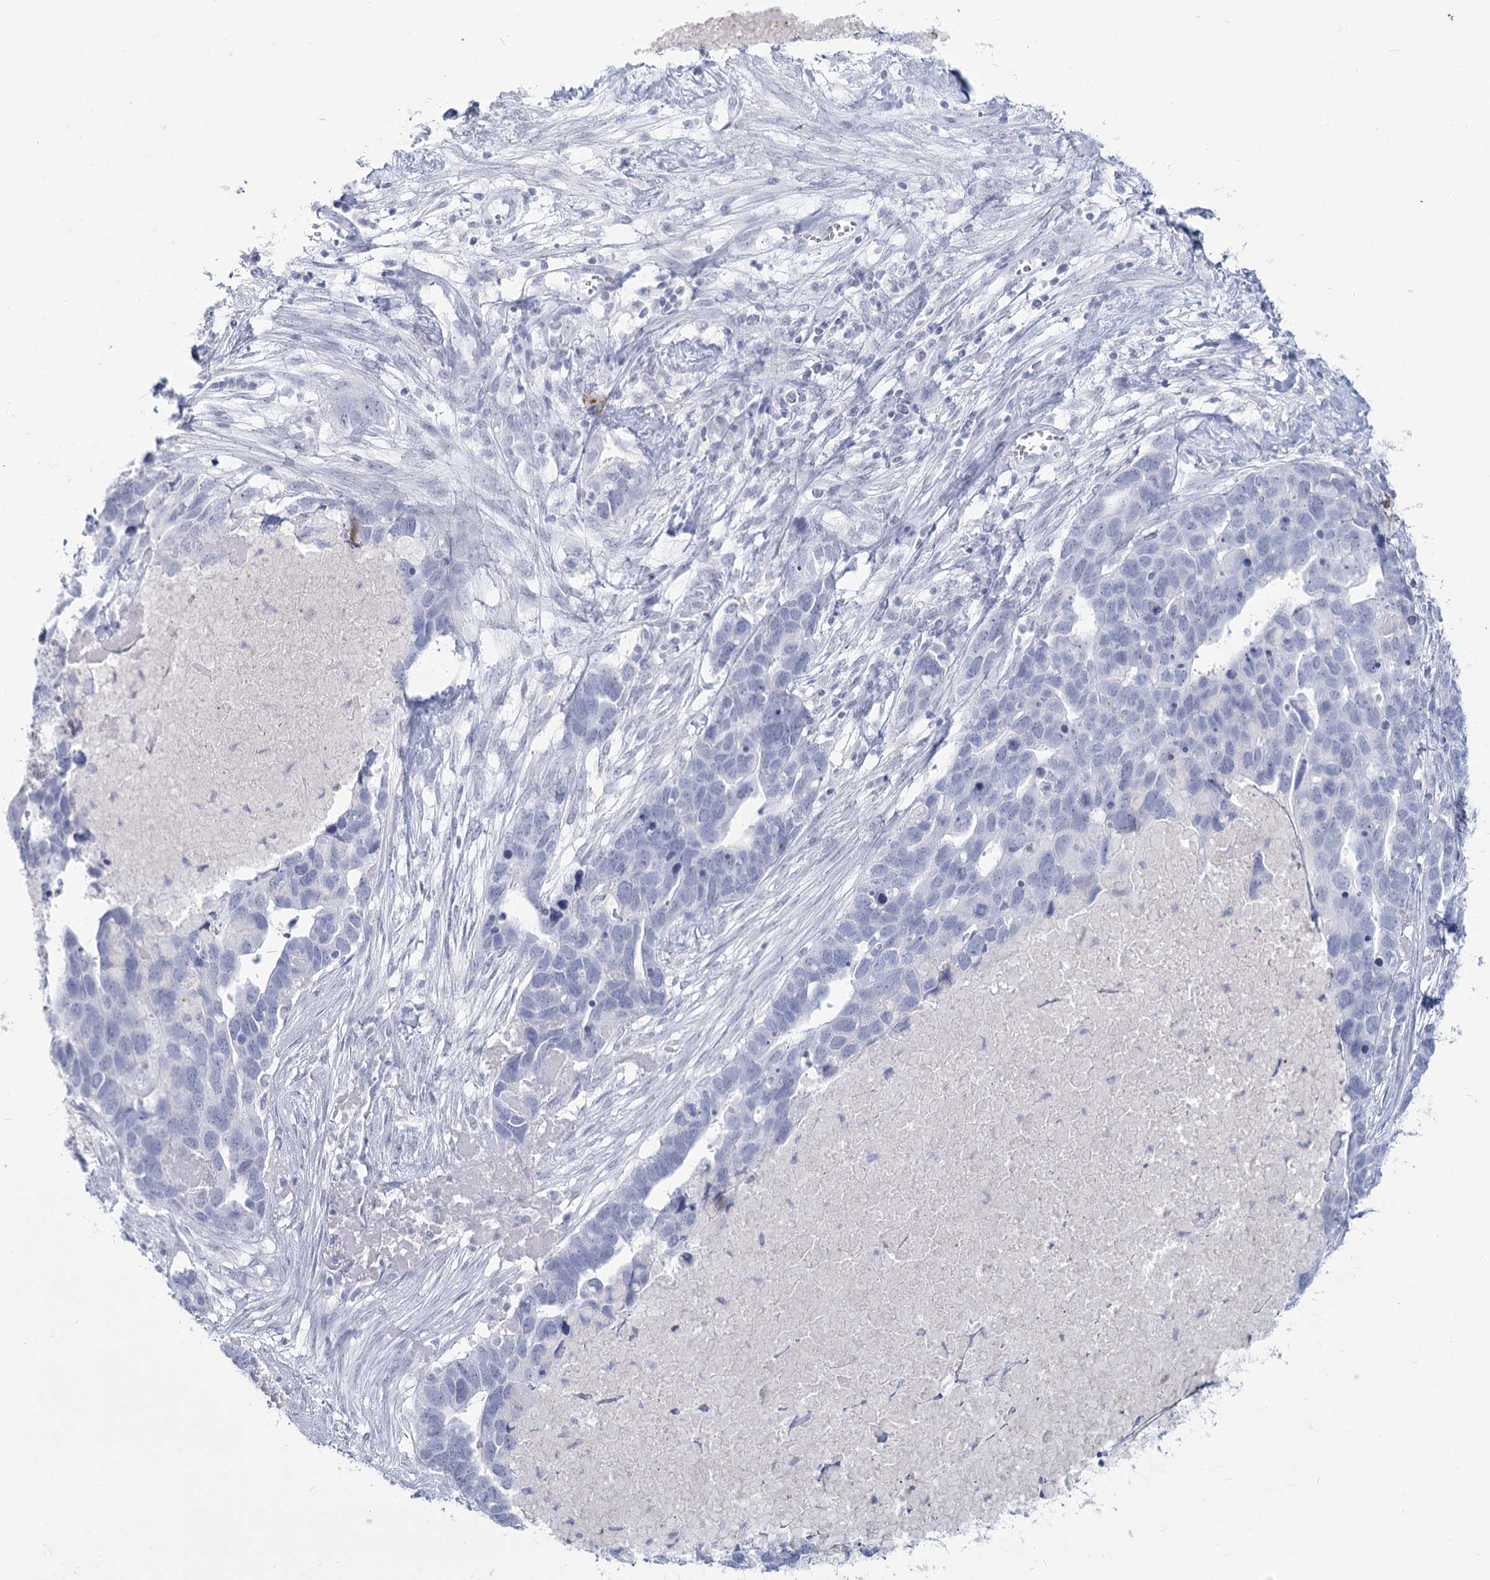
{"staining": {"intensity": "negative", "quantity": "none", "location": "none"}, "tissue": "ovarian cancer", "cell_type": "Tumor cells", "image_type": "cancer", "snomed": [{"axis": "morphology", "description": "Cystadenocarcinoma, serous, NOS"}, {"axis": "topography", "description": "Ovary"}], "caption": "A micrograph of human ovarian cancer (serous cystadenocarcinoma) is negative for staining in tumor cells.", "gene": "SLC6A19", "patient": {"sex": "female", "age": 54}}